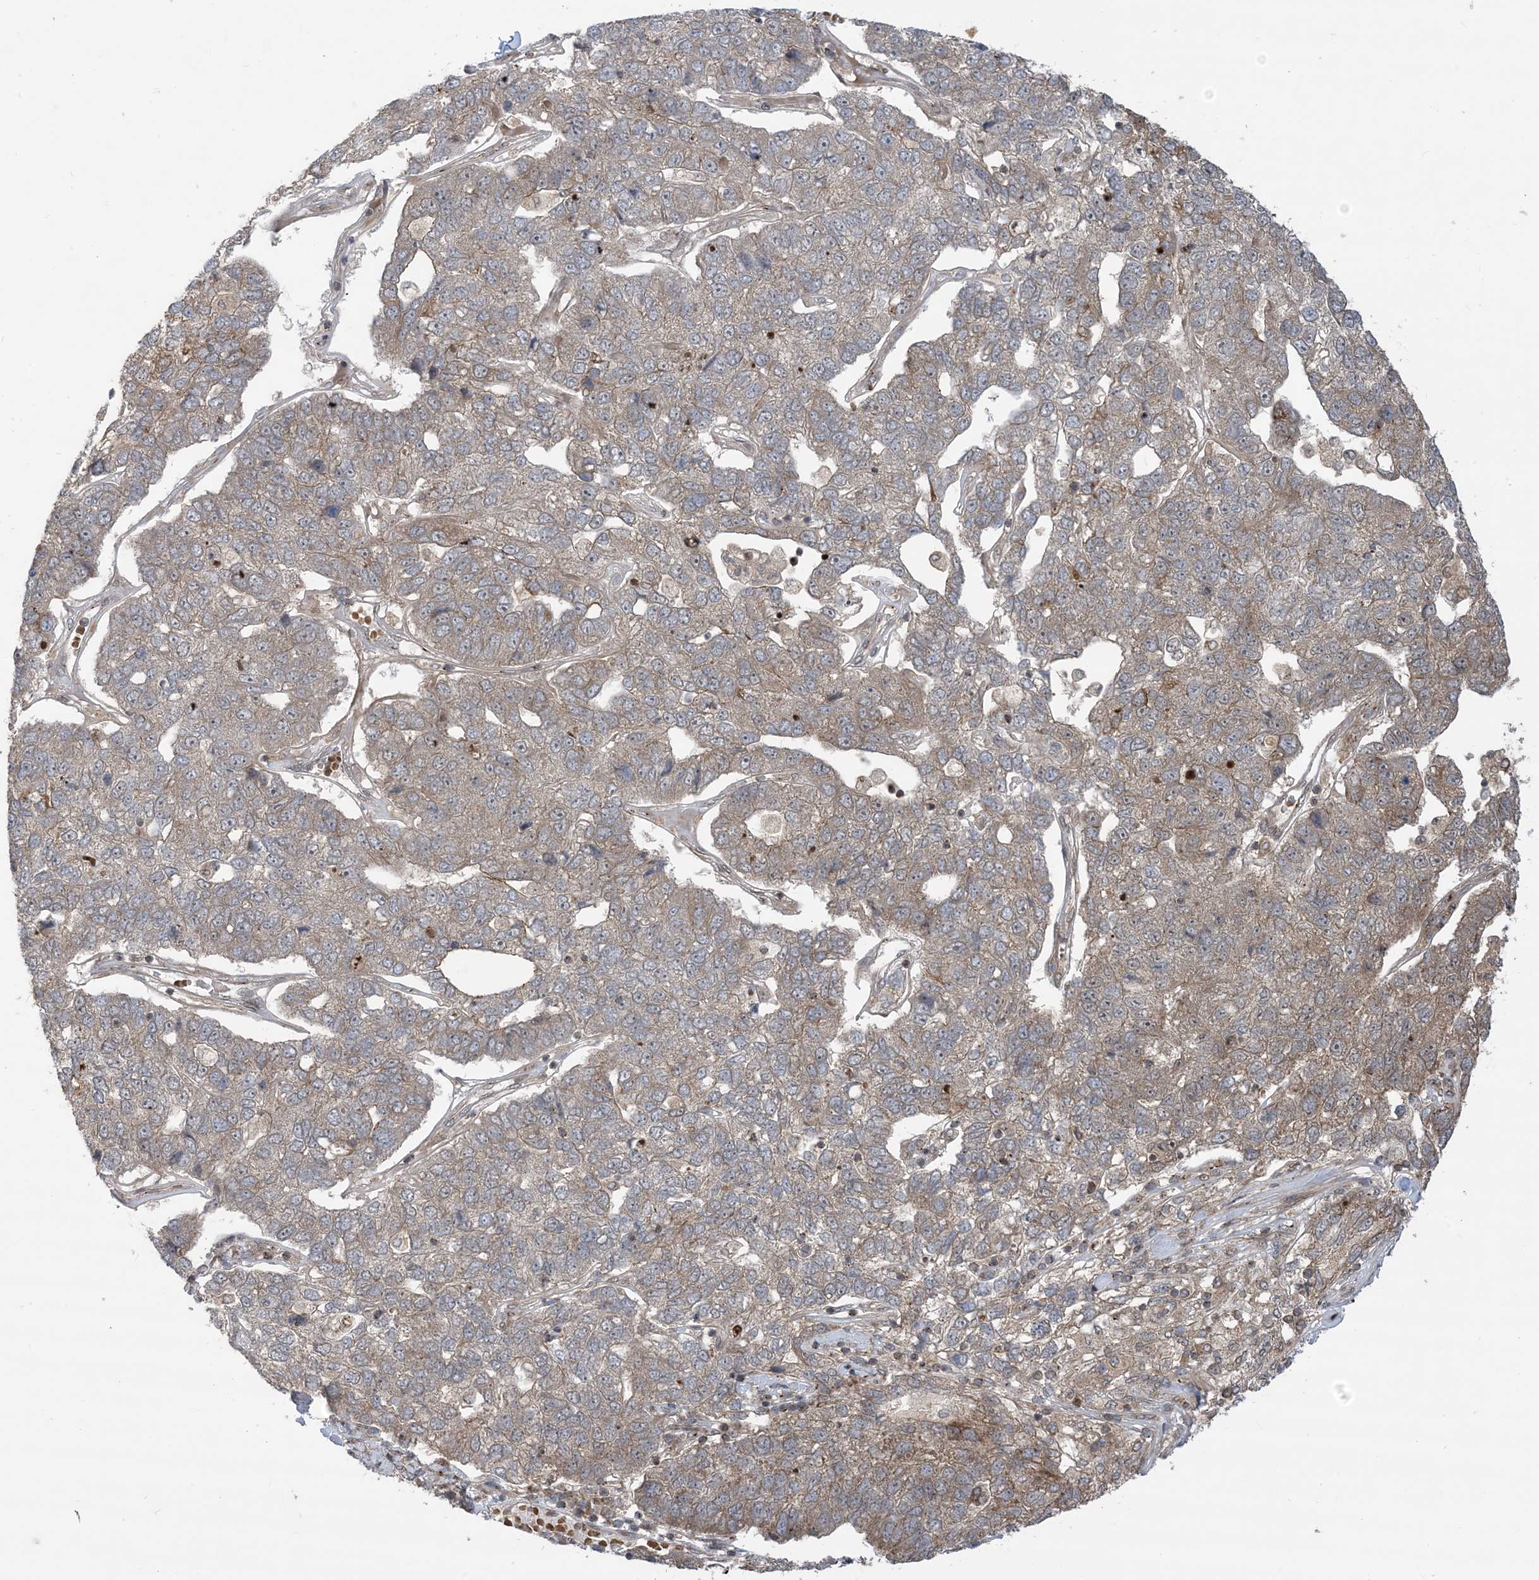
{"staining": {"intensity": "weak", "quantity": "25%-75%", "location": "cytoplasmic/membranous"}, "tissue": "pancreatic cancer", "cell_type": "Tumor cells", "image_type": "cancer", "snomed": [{"axis": "morphology", "description": "Adenocarcinoma, NOS"}, {"axis": "topography", "description": "Pancreas"}], "caption": "Adenocarcinoma (pancreatic) stained with a brown dye demonstrates weak cytoplasmic/membranous positive staining in approximately 25%-75% of tumor cells.", "gene": "CASP4", "patient": {"sex": "female", "age": 61}}